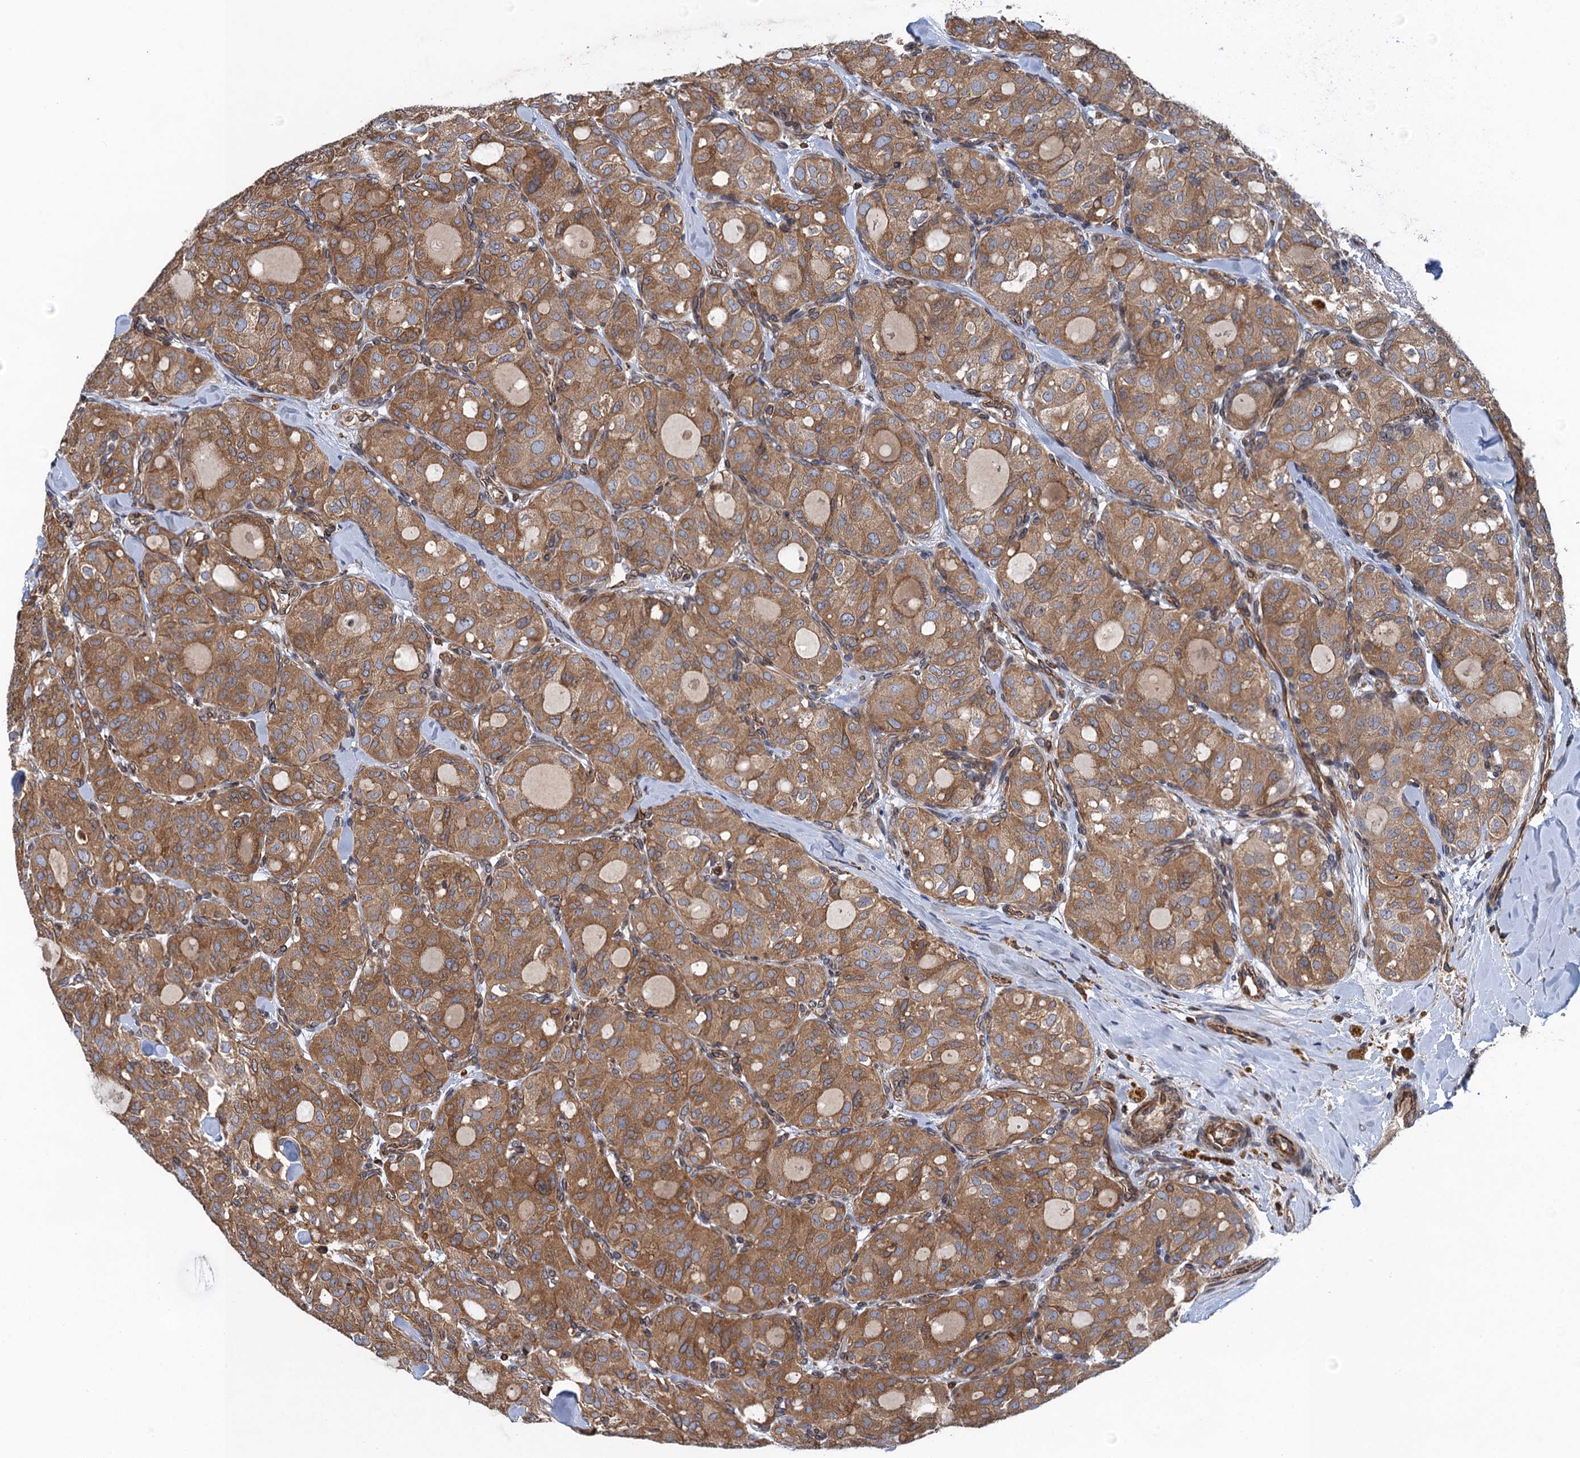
{"staining": {"intensity": "moderate", "quantity": ">75%", "location": "cytoplasmic/membranous"}, "tissue": "thyroid cancer", "cell_type": "Tumor cells", "image_type": "cancer", "snomed": [{"axis": "morphology", "description": "Follicular adenoma carcinoma, NOS"}, {"axis": "topography", "description": "Thyroid gland"}], "caption": "Immunohistochemistry (IHC) histopathology image of neoplastic tissue: human follicular adenoma carcinoma (thyroid) stained using immunohistochemistry (IHC) displays medium levels of moderate protein expression localized specifically in the cytoplasmic/membranous of tumor cells, appearing as a cytoplasmic/membranous brown color.", "gene": "ARMC5", "patient": {"sex": "male", "age": 75}}